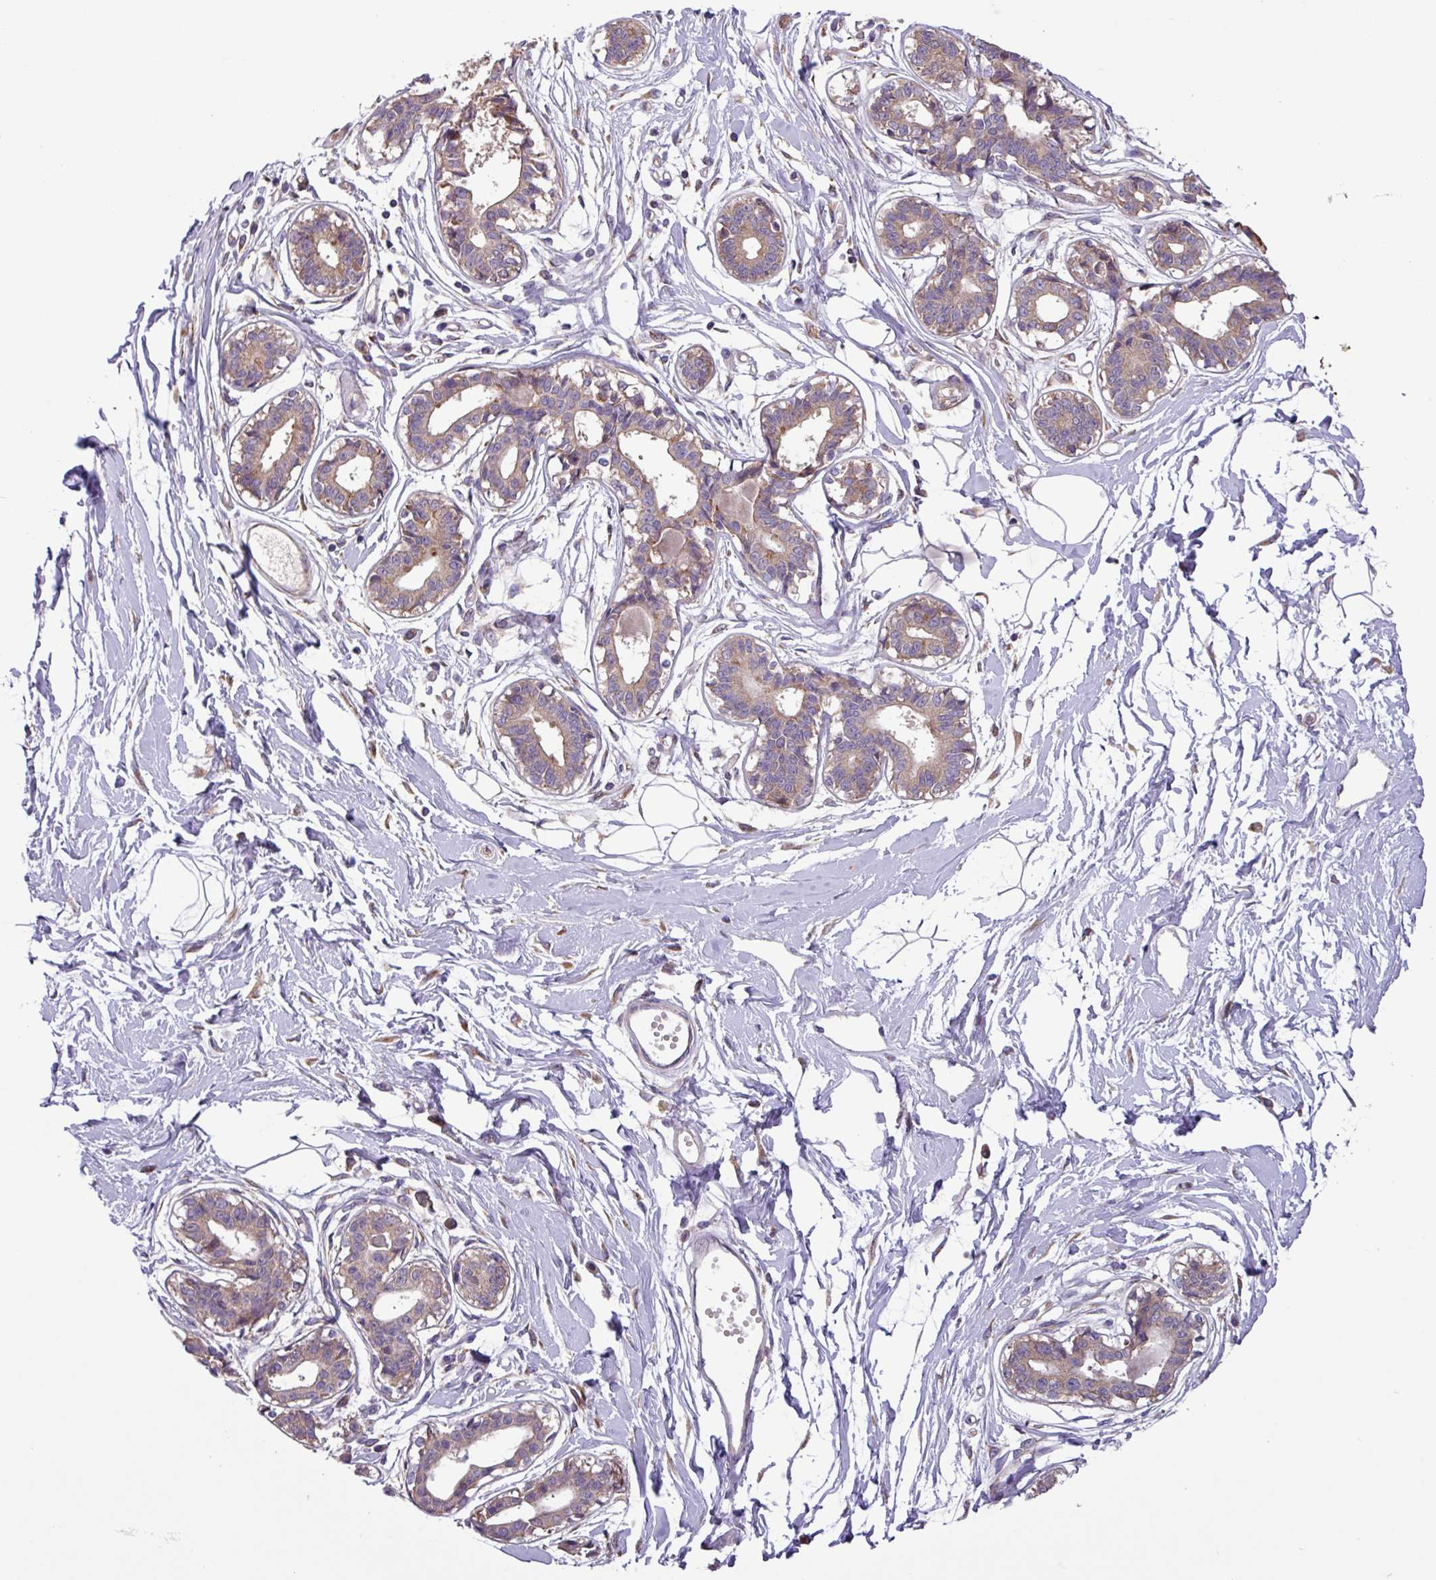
{"staining": {"intensity": "negative", "quantity": "none", "location": "none"}, "tissue": "breast", "cell_type": "Adipocytes", "image_type": "normal", "snomed": [{"axis": "morphology", "description": "Normal tissue, NOS"}, {"axis": "topography", "description": "Breast"}], "caption": "Immunohistochemistry micrograph of unremarkable breast: breast stained with DAB demonstrates no significant protein positivity in adipocytes. (Stains: DAB immunohistochemistry with hematoxylin counter stain, Microscopy: brightfield microscopy at high magnification).", "gene": "PTPRQ", "patient": {"sex": "female", "age": 45}}